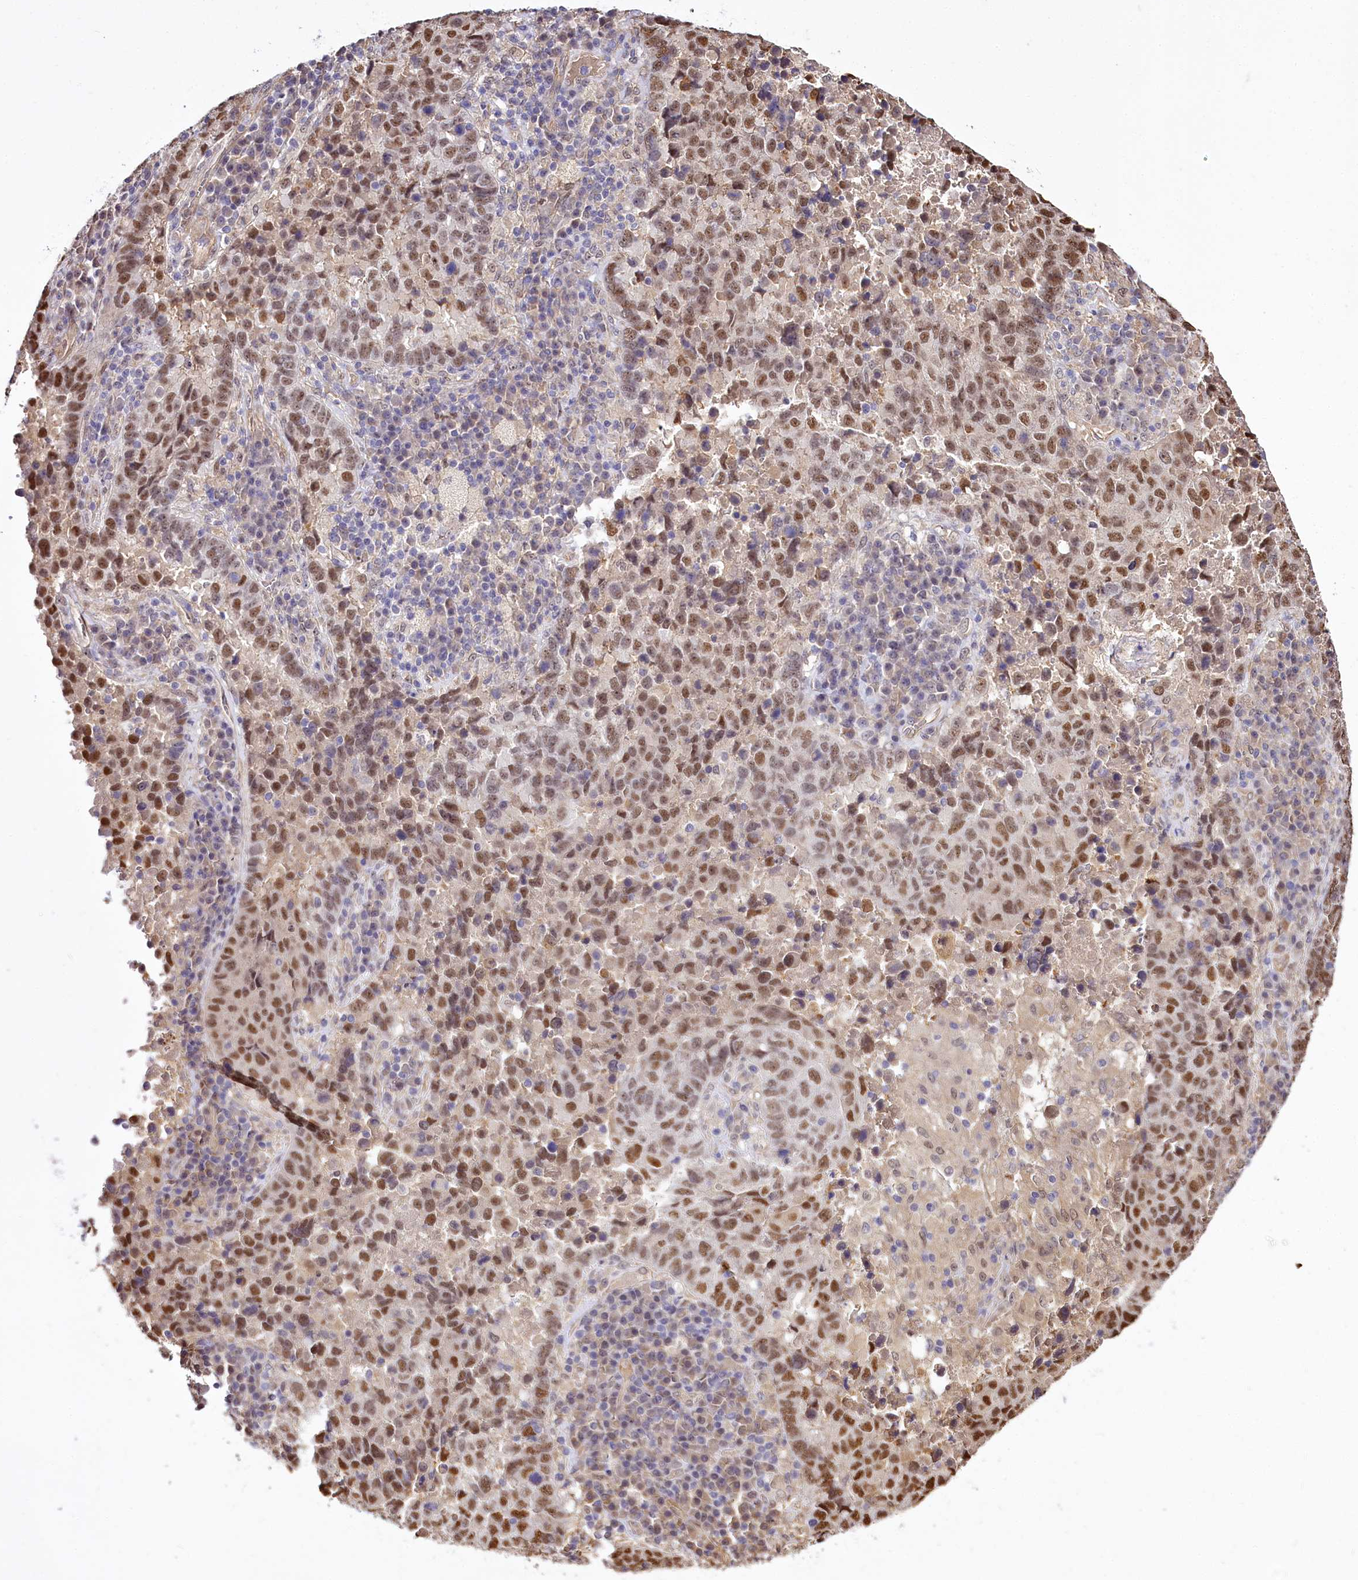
{"staining": {"intensity": "moderate", "quantity": ">75%", "location": "nuclear"}, "tissue": "lung cancer", "cell_type": "Tumor cells", "image_type": "cancer", "snomed": [{"axis": "morphology", "description": "Squamous cell carcinoma, NOS"}, {"axis": "topography", "description": "Lung"}], "caption": "This is a photomicrograph of immunohistochemistry (IHC) staining of lung squamous cell carcinoma, which shows moderate expression in the nuclear of tumor cells.", "gene": "GNL3L", "patient": {"sex": "male", "age": 73}}